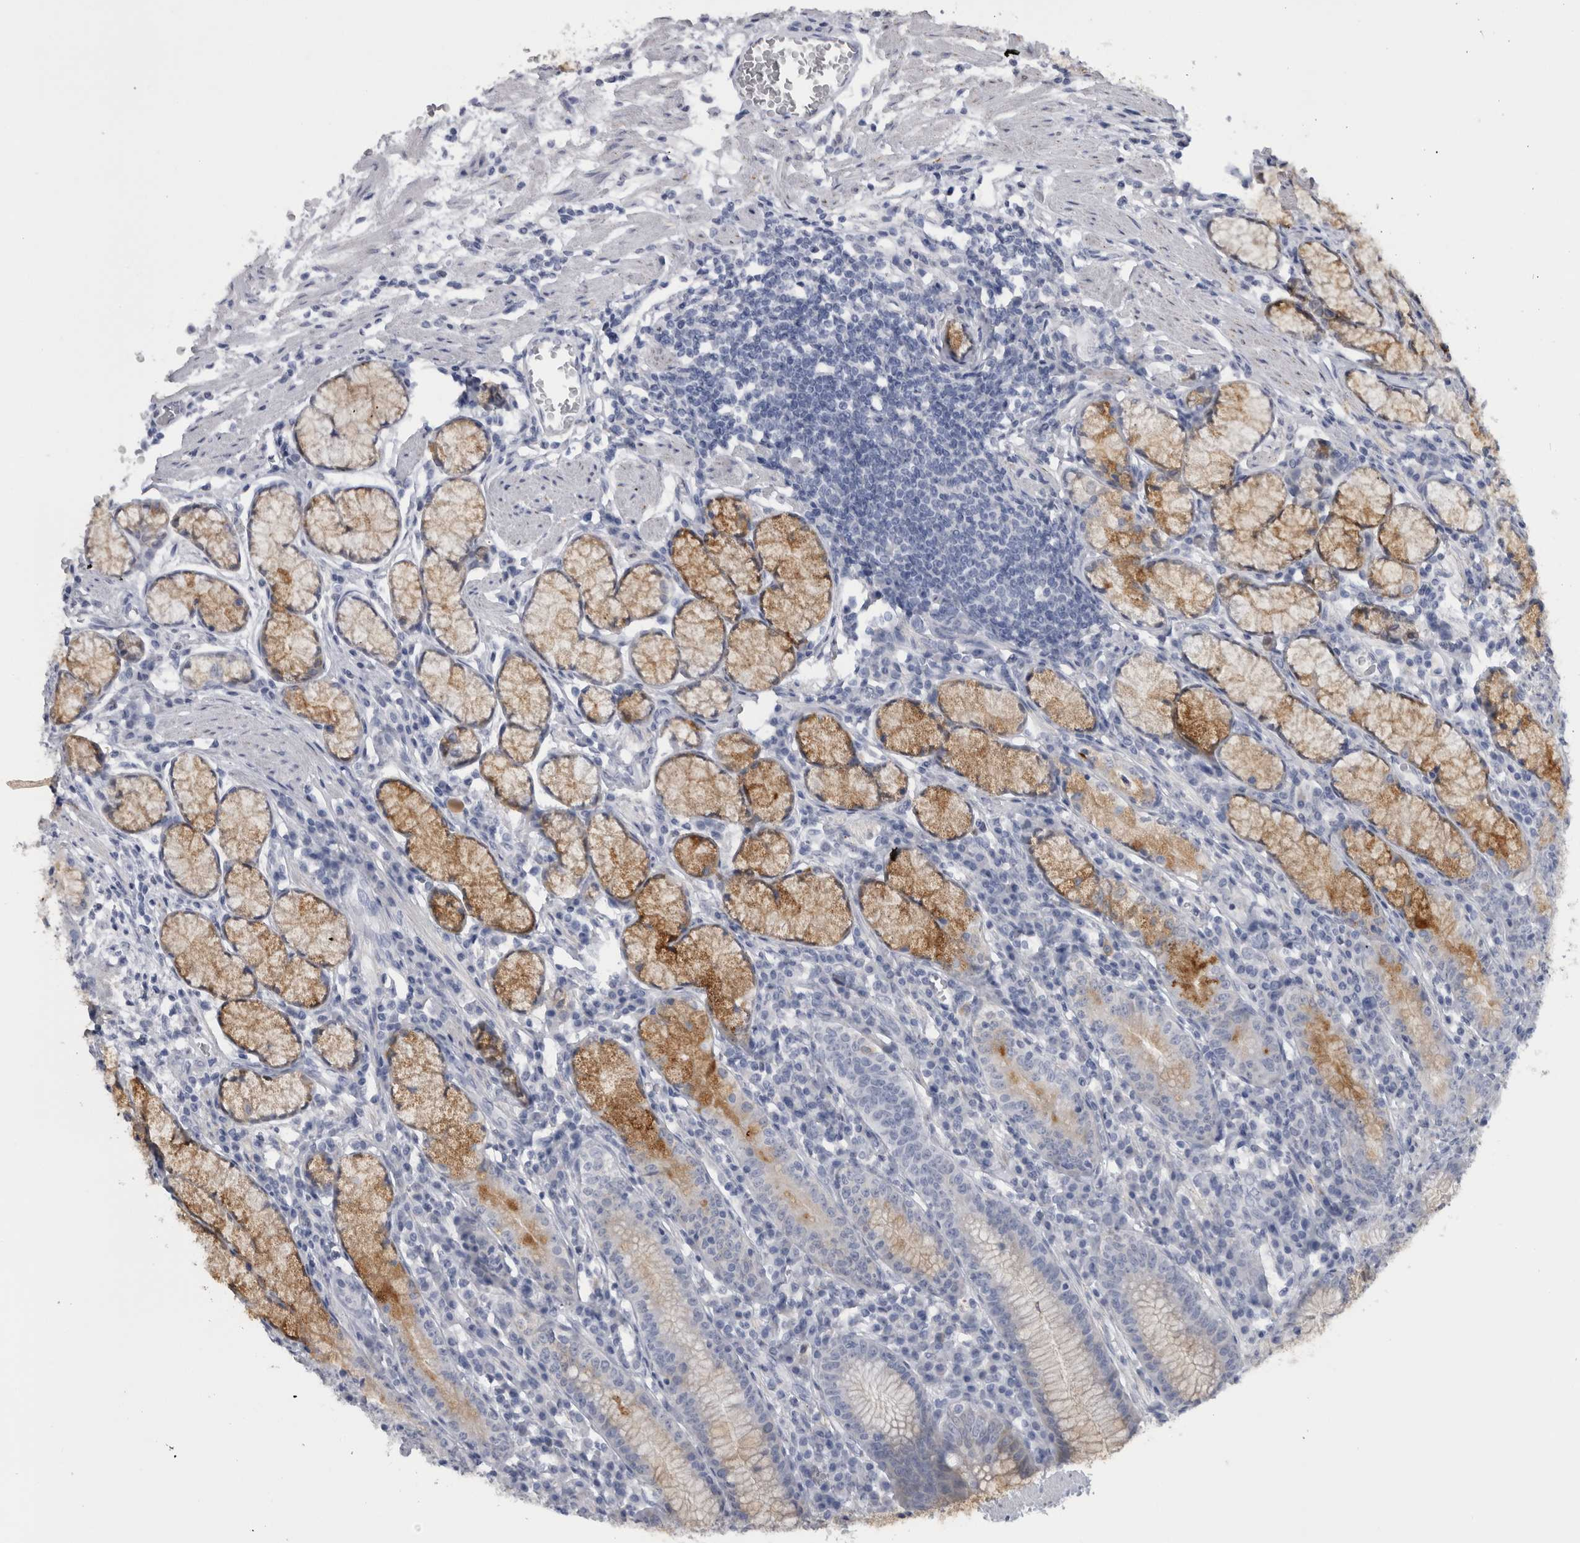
{"staining": {"intensity": "moderate", "quantity": "25%-75%", "location": "cytoplasmic/membranous"}, "tissue": "stomach", "cell_type": "Glandular cells", "image_type": "normal", "snomed": [{"axis": "morphology", "description": "Normal tissue, NOS"}, {"axis": "topography", "description": "Stomach"}], "caption": "Protein positivity by IHC demonstrates moderate cytoplasmic/membranous positivity in about 25%-75% of glandular cells in unremarkable stomach. (IHC, brightfield microscopy, high magnification).", "gene": "MSMB", "patient": {"sex": "male", "age": 55}}